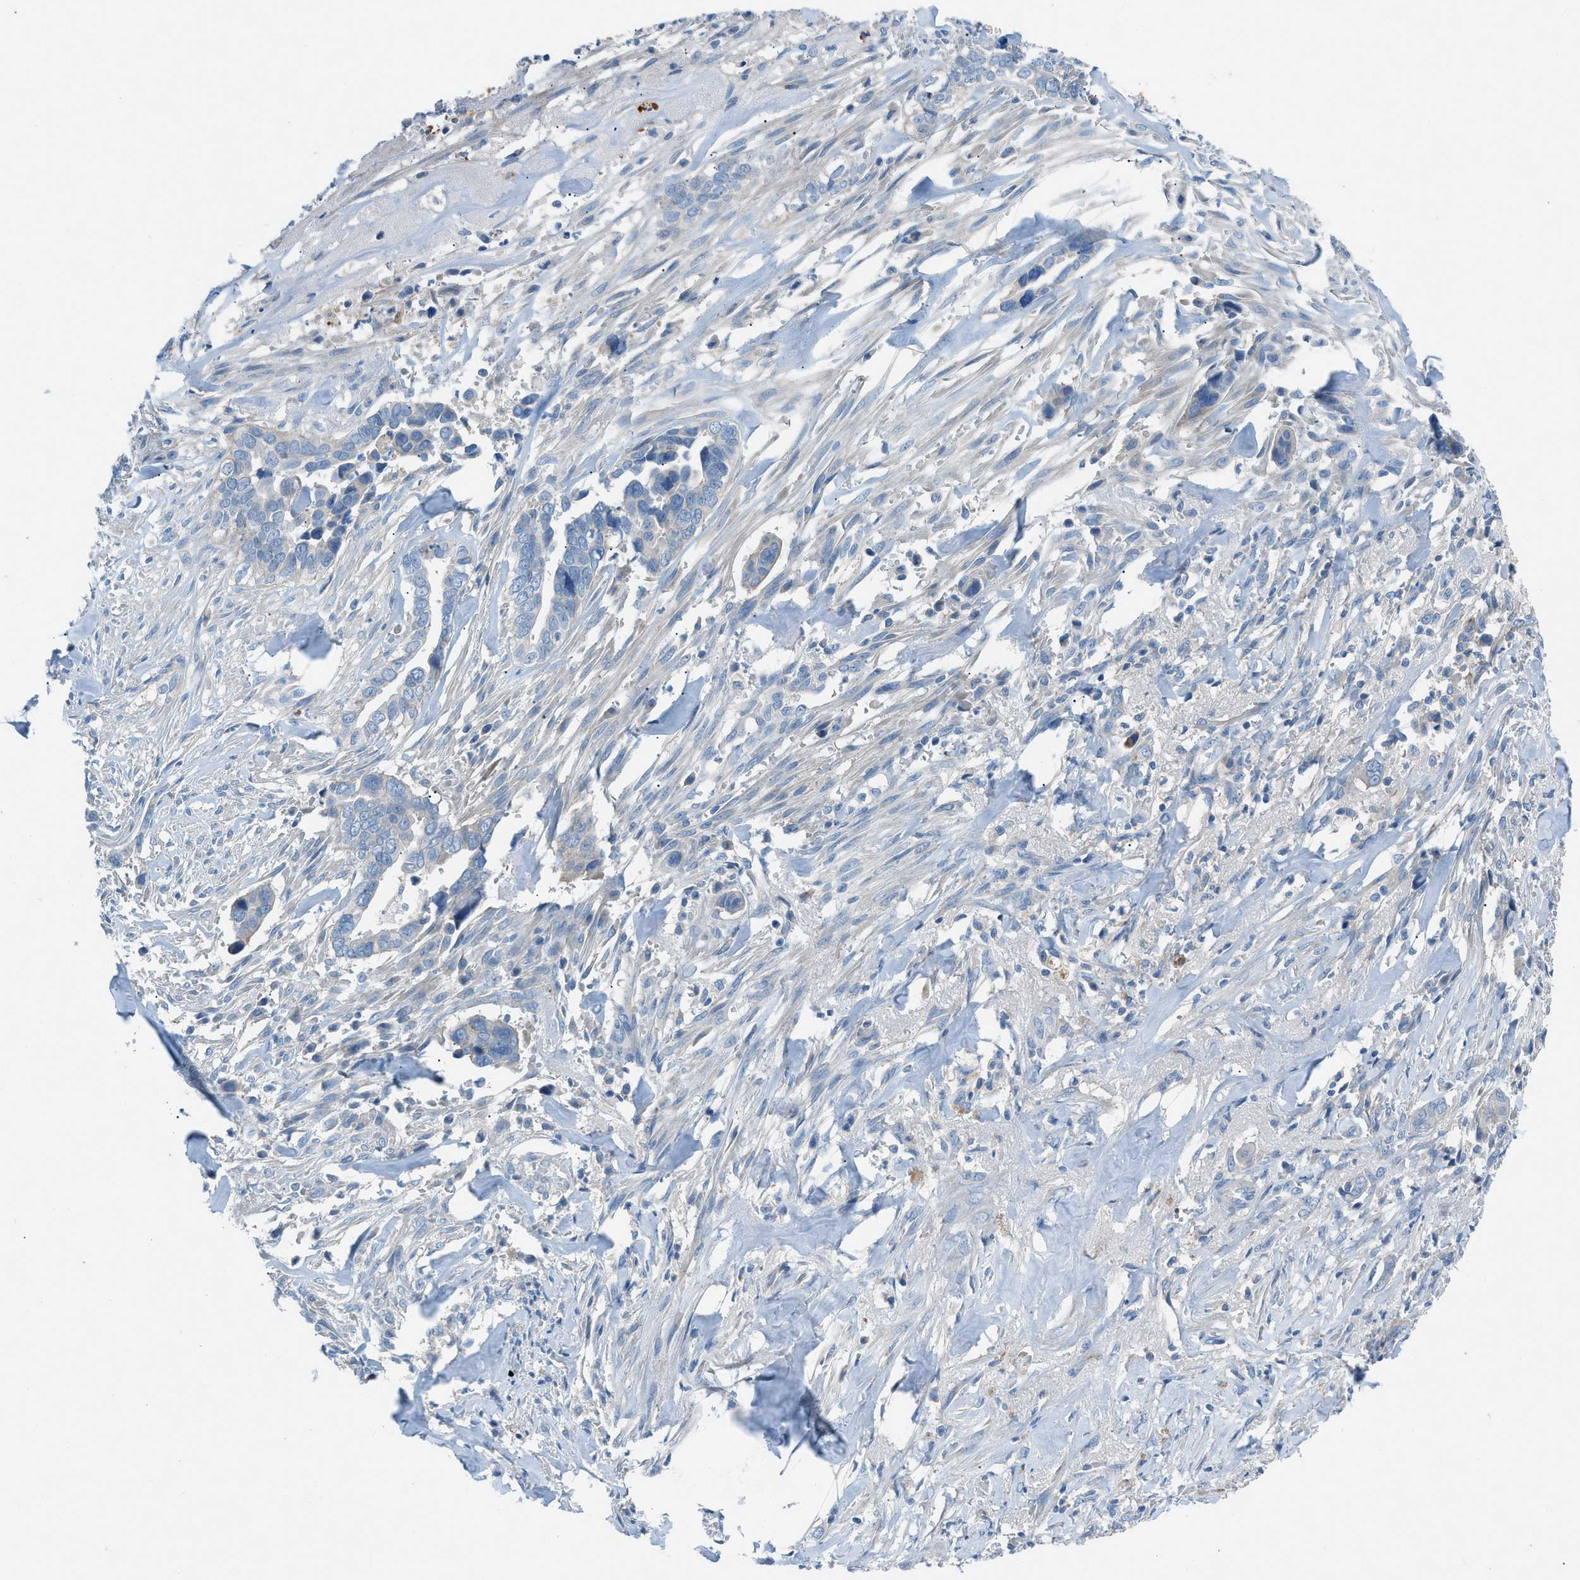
{"staining": {"intensity": "negative", "quantity": "none", "location": "none"}, "tissue": "liver cancer", "cell_type": "Tumor cells", "image_type": "cancer", "snomed": [{"axis": "morphology", "description": "Cholangiocarcinoma"}, {"axis": "topography", "description": "Liver"}], "caption": "DAB immunohistochemical staining of cholangiocarcinoma (liver) demonstrates no significant expression in tumor cells. (Brightfield microscopy of DAB immunohistochemistry (IHC) at high magnification).", "gene": "C5AR2", "patient": {"sex": "female", "age": 79}}